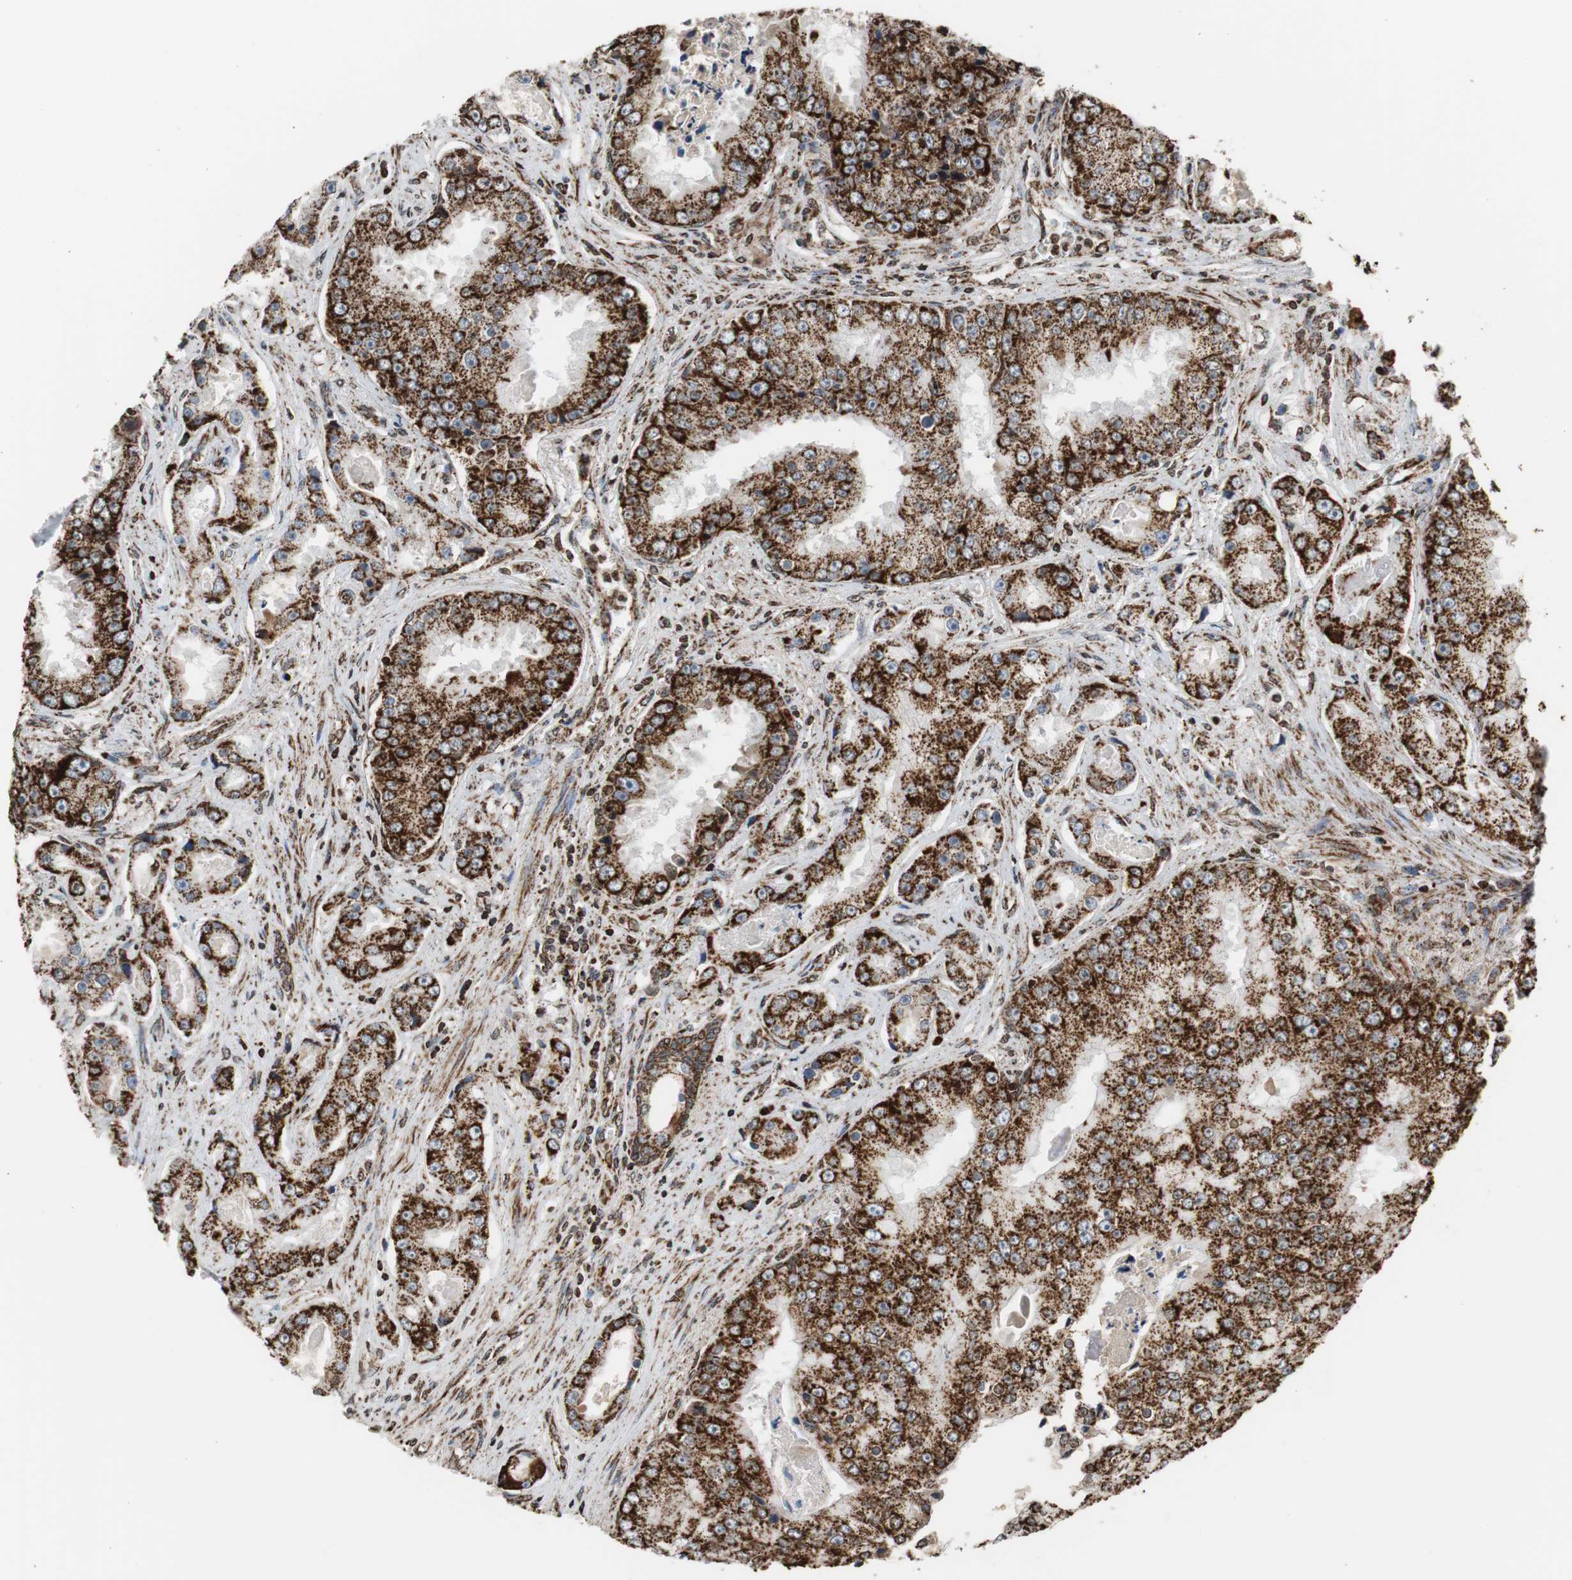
{"staining": {"intensity": "strong", "quantity": ">75%", "location": "cytoplasmic/membranous"}, "tissue": "prostate cancer", "cell_type": "Tumor cells", "image_type": "cancer", "snomed": [{"axis": "morphology", "description": "Adenocarcinoma, High grade"}, {"axis": "topography", "description": "Prostate"}], "caption": "Protein expression analysis of high-grade adenocarcinoma (prostate) displays strong cytoplasmic/membranous positivity in about >75% of tumor cells. The staining is performed using DAB brown chromogen to label protein expression. The nuclei are counter-stained blue using hematoxylin.", "gene": "HSPA9", "patient": {"sex": "male", "age": 73}}